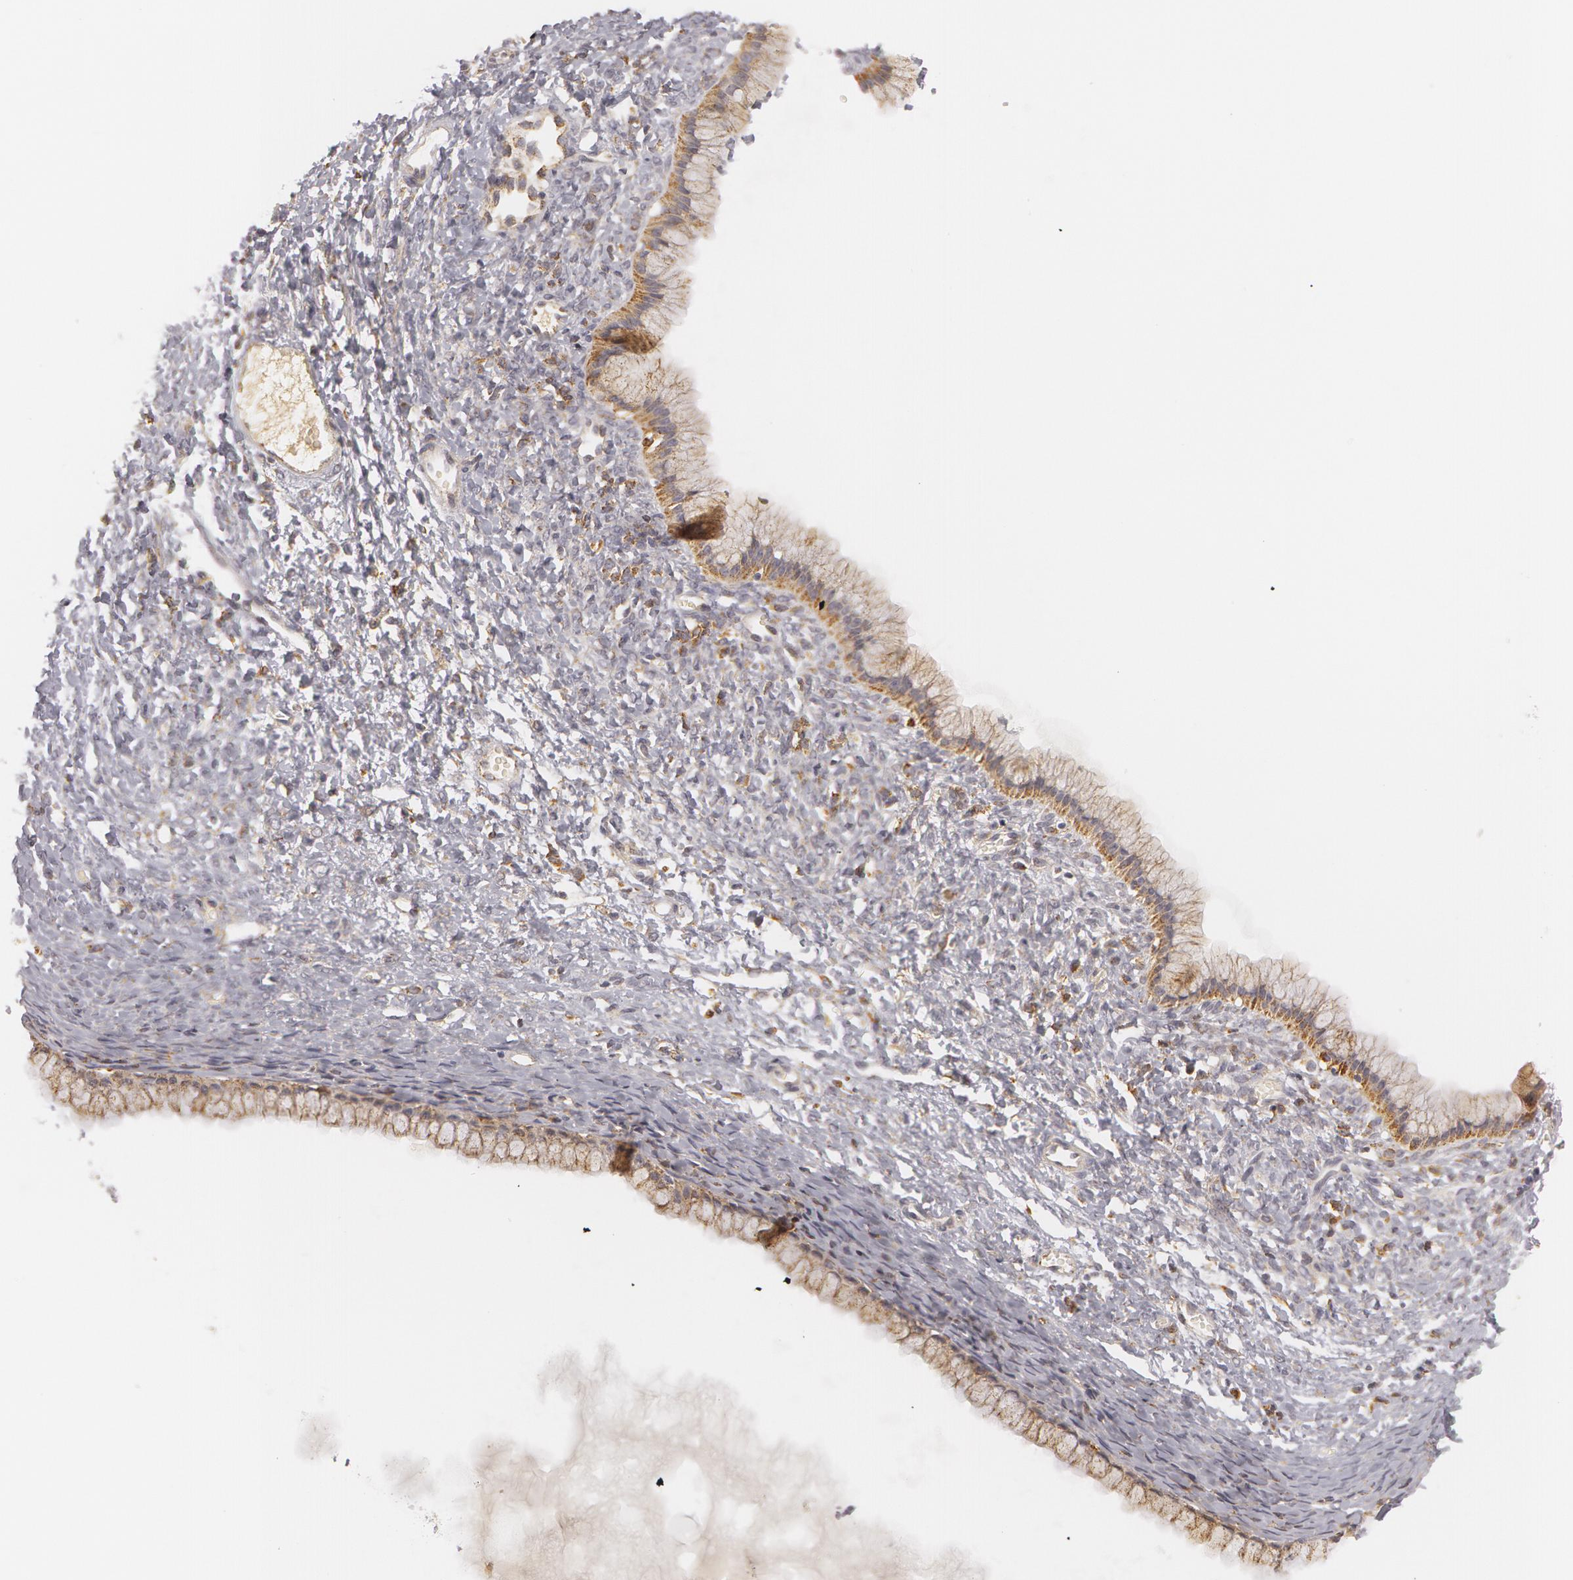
{"staining": {"intensity": "moderate", "quantity": "25%-75%", "location": "cytoplasmic/membranous"}, "tissue": "ovarian cancer", "cell_type": "Tumor cells", "image_type": "cancer", "snomed": [{"axis": "morphology", "description": "Cystadenocarcinoma, mucinous, NOS"}, {"axis": "topography", "description": "Ovary"}], "caption": "A photomicrograph showing moderate cytoplasmic/membranous staining in about 25%-75% of tumor cells in ovarian cancer (mucinous cystadenocarcinoma), as visualized by brown immunohistochemical staining.", "gene": "C7", "patient": {"sex": "female", "age": 25}}